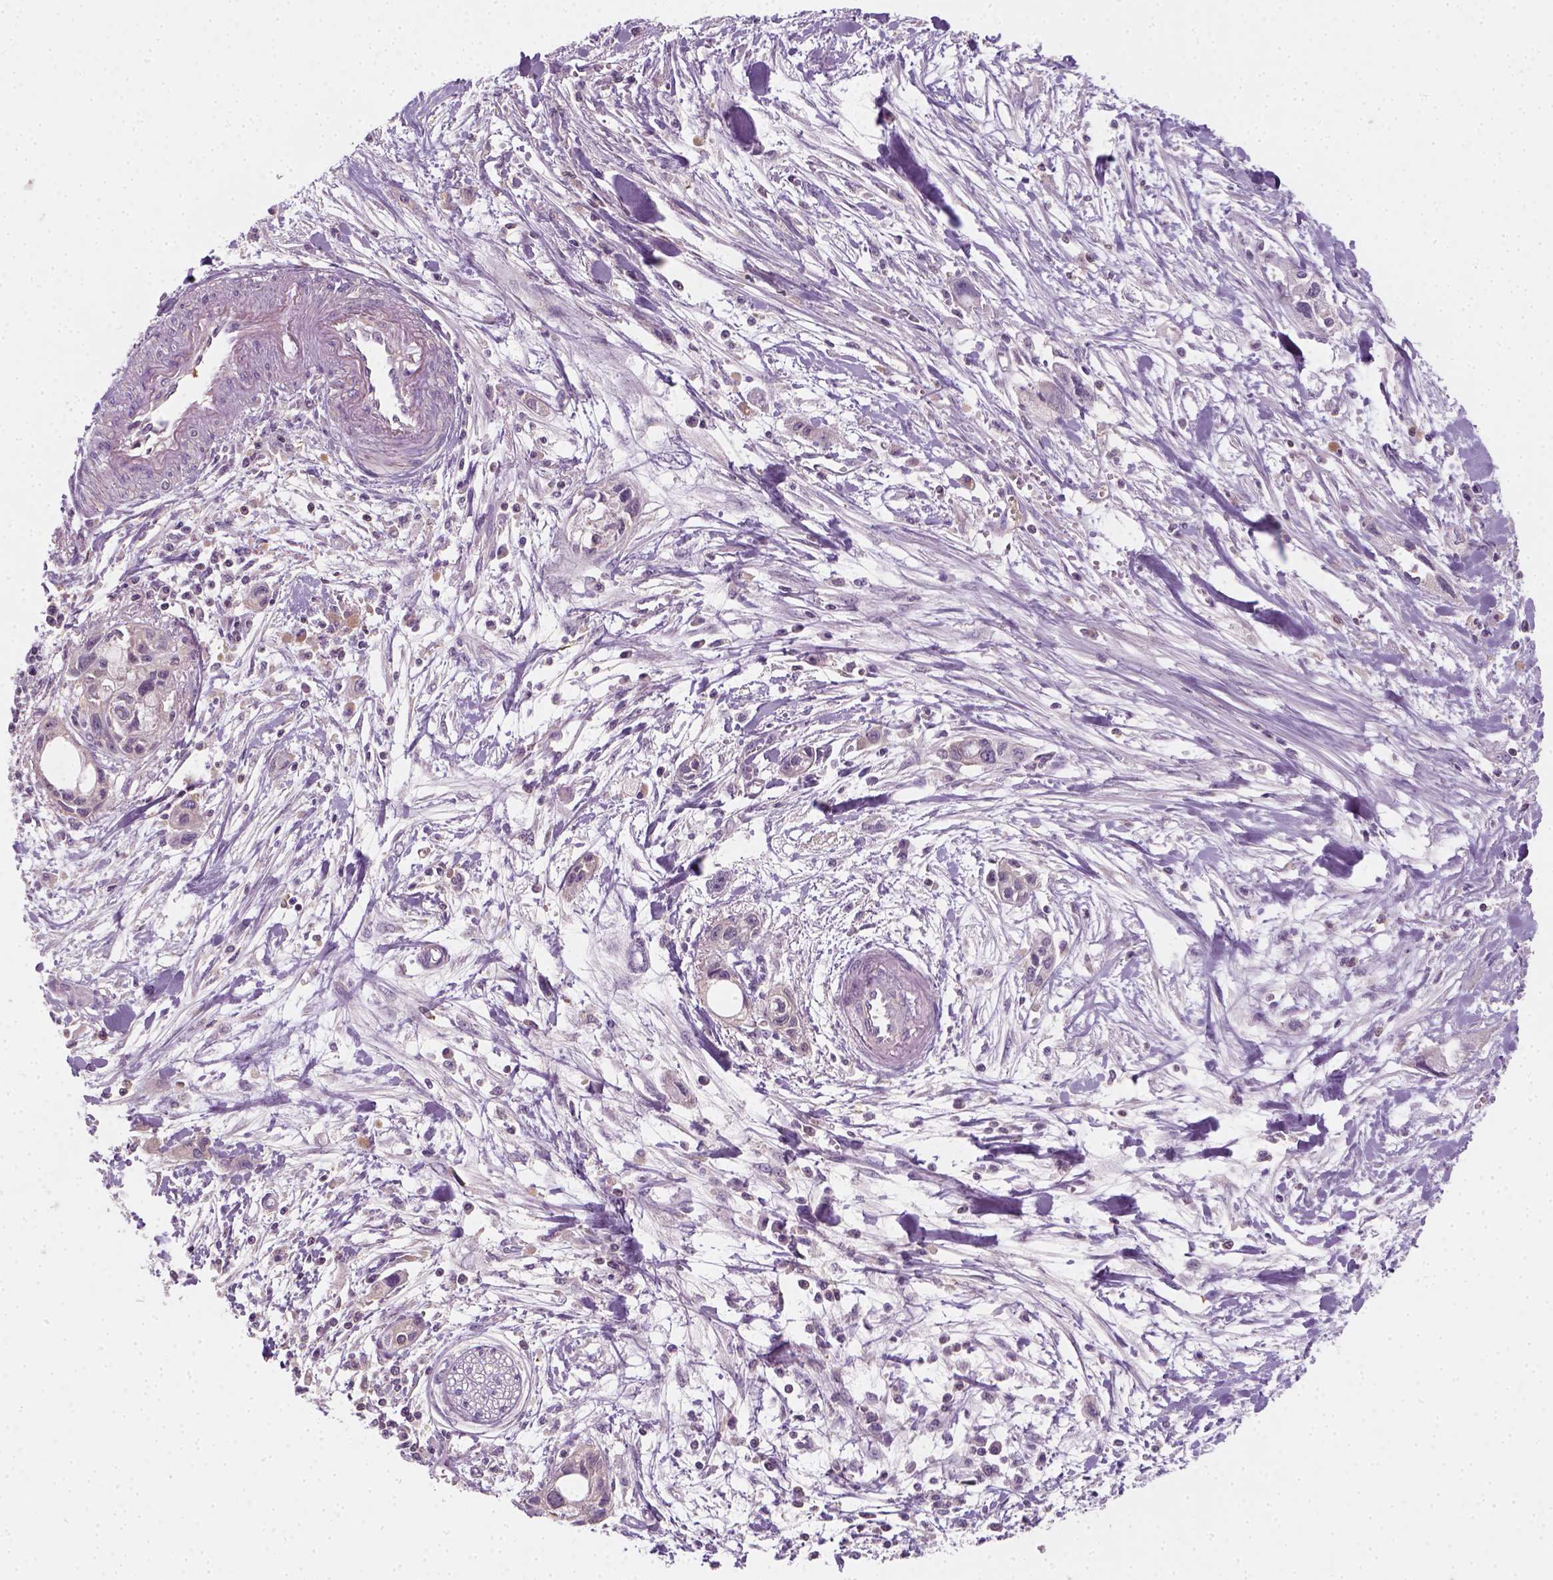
{"staining": {"intensity": "negative", "quantity": "none", "location": "none"}, "tissue": "pancreatic cancer", "cell_type": "Tumor cells", "image_type": "cancer", "snomed": [{"axis": "morphology", "description": "Adenocarcinoma, NOS"}, {"axis": "topography", "description": "Pancreas"}], "caption": "An immunohistochemistry (IHC) image of pancreatic cancer is shown. There is no staining in tumor cells of pancreatic cancer.", "gene": "EPHB1", "patient": {"sex": "female", "age": 61}}